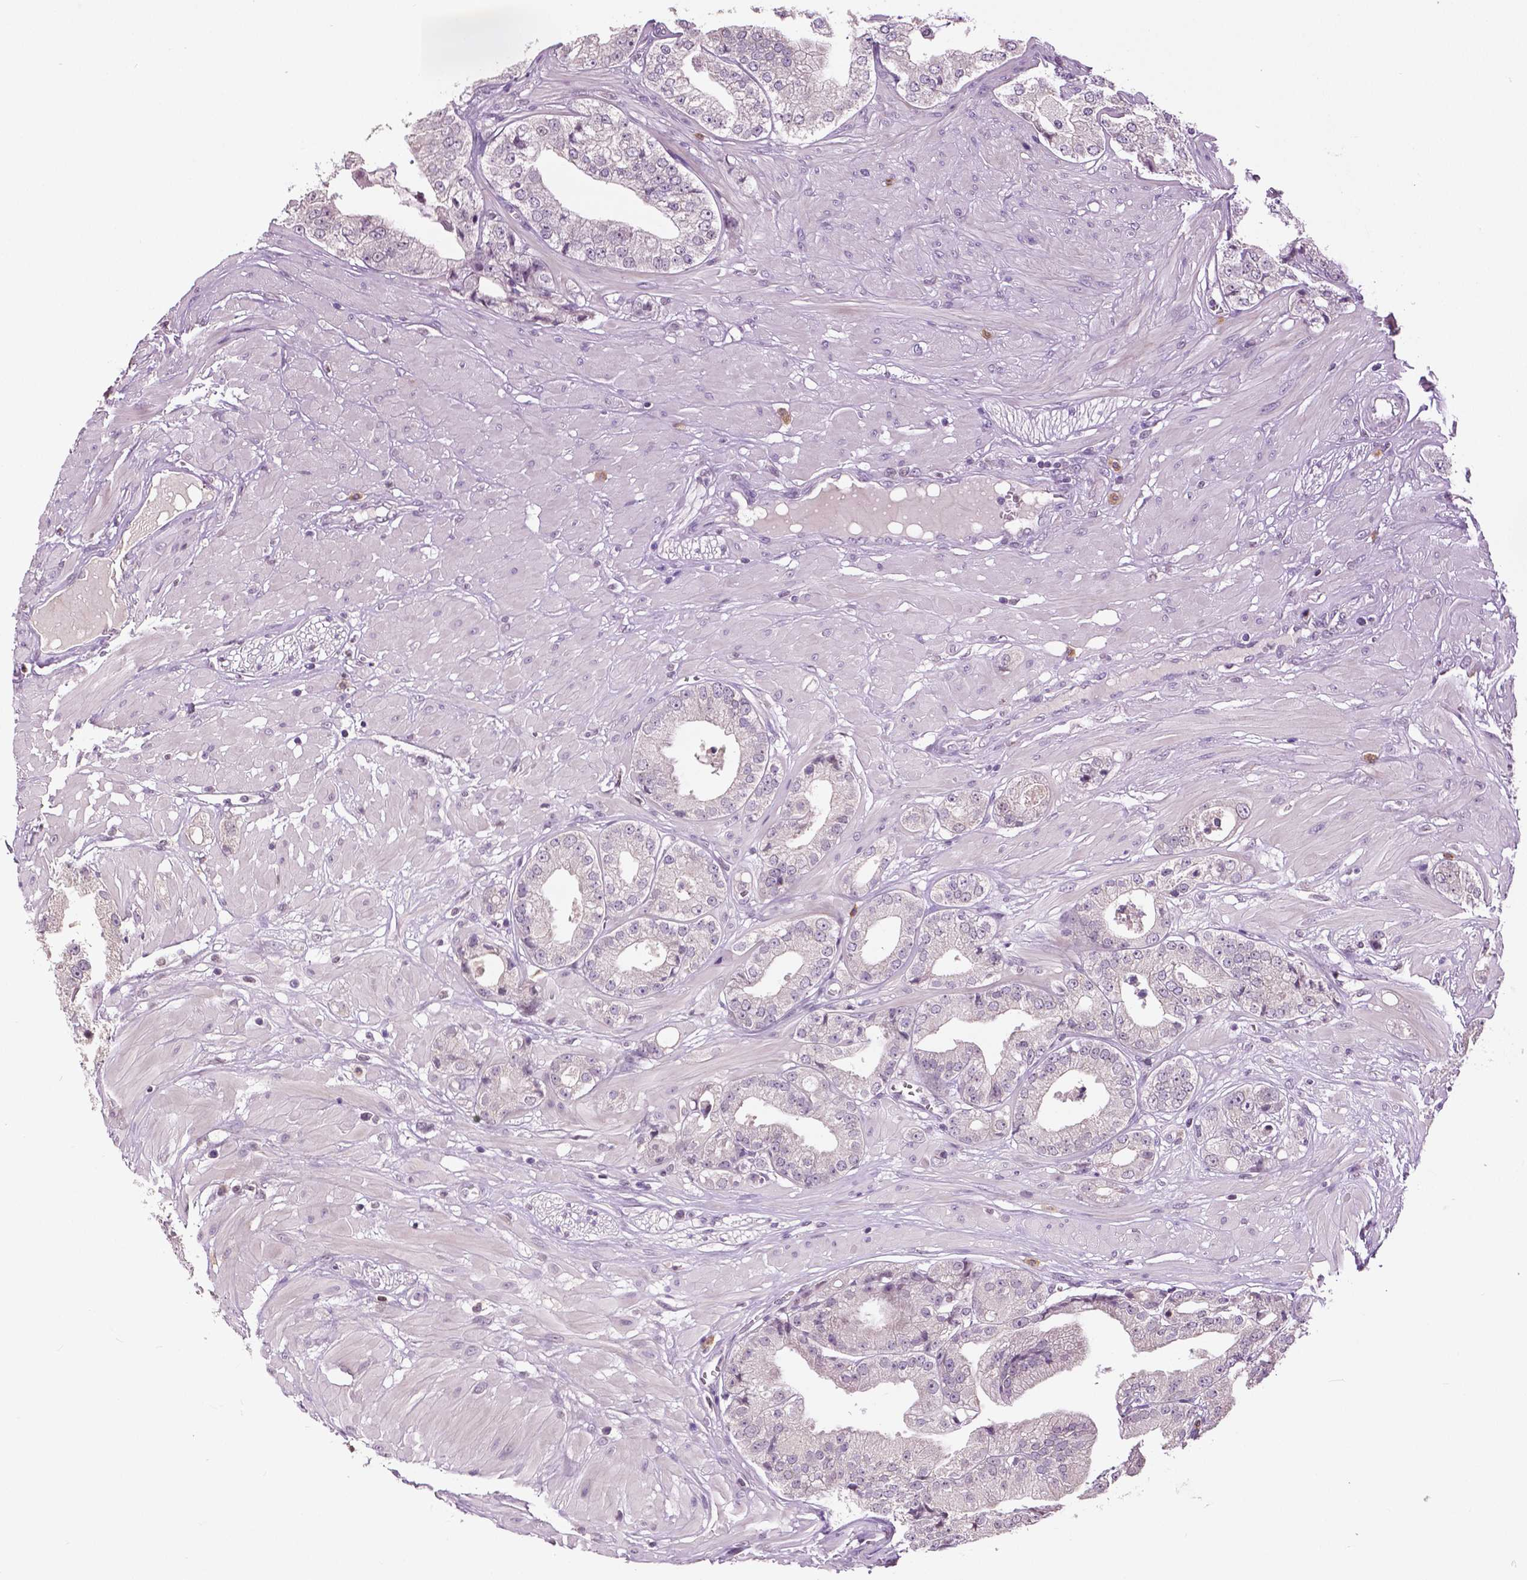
{"staining": {"intensity": "negative", "quantity": "none", "location": "none"}, "tissue": "prostate cancer", "cell_type": "Tumor cells", "image_type": "cancer", "snomed": [{"axis": "morphology", "description": "Adenocarcinoma, Low grade"}, {"axis": "topography", "description": "Prostate"}], "caption": "Prostate cancer (adenocarcinoma (low-grade)) was stained to show a protein in brown. There is no significant staining in tumor cells.", "gene": "DLX5", "patient": {"sex": "male", "age": 60}}